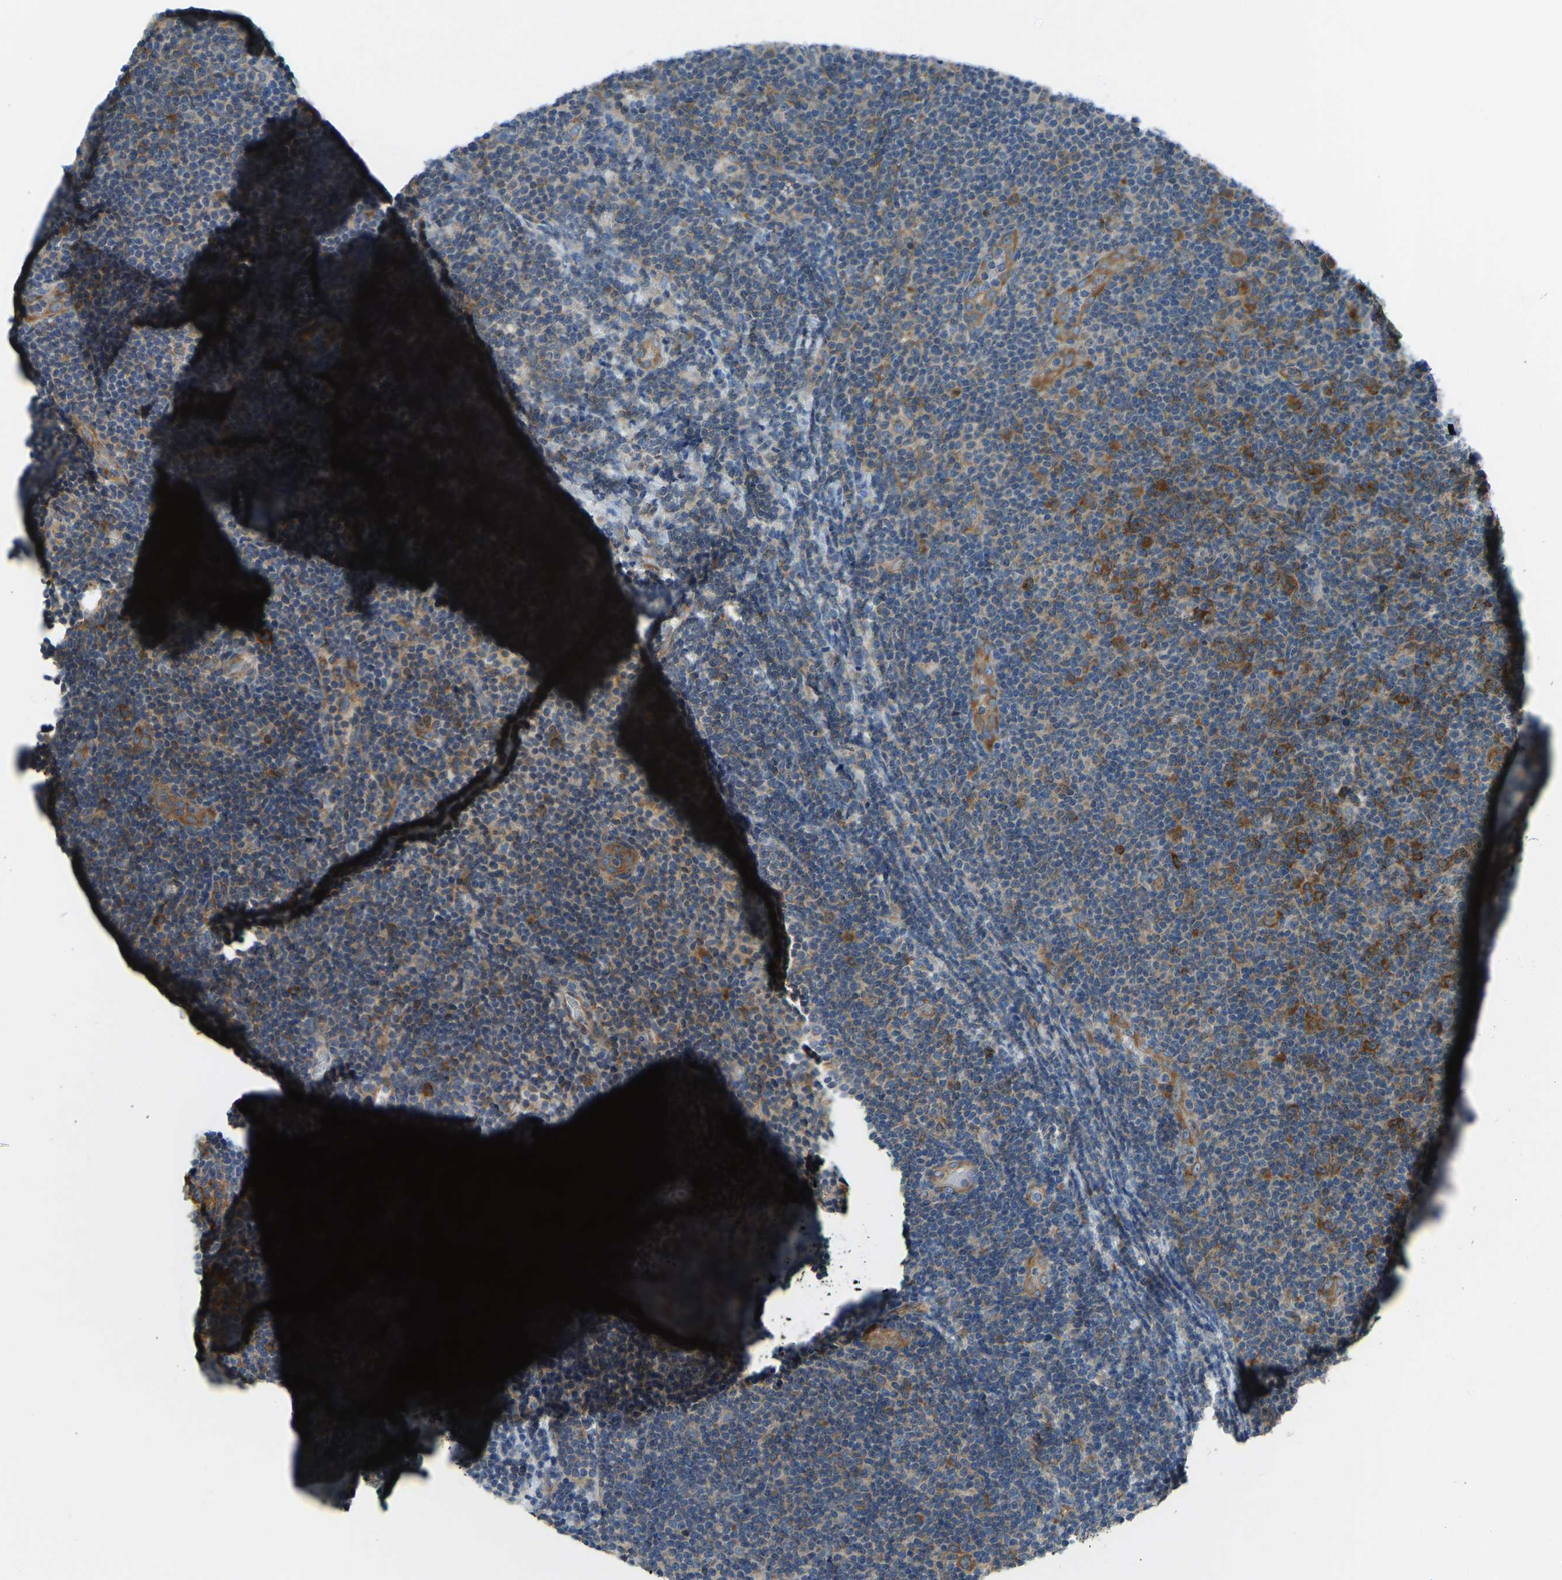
{"staining": {"intensity": "moderate", "quantity": "<25%", "location": "cytoplasmic/membranous"}, "tissue": "lymphoma", "cell_type": "Tumor cells", "image_type": "cancer", "snomed": [{"axis": "morphology", "description": "Malignant lymphoma, non-Hodgkin's type, Low grade"}, {"axis": "topography", "description": "Lymph node"}], "caption": "Protein analysis of lymphoma tissue exhibits moderate cytoplasmic/membranous expression in about <25% of tumor cells.", "gene": "STAU2", "patient": {"sex": "male", "age": 83}}